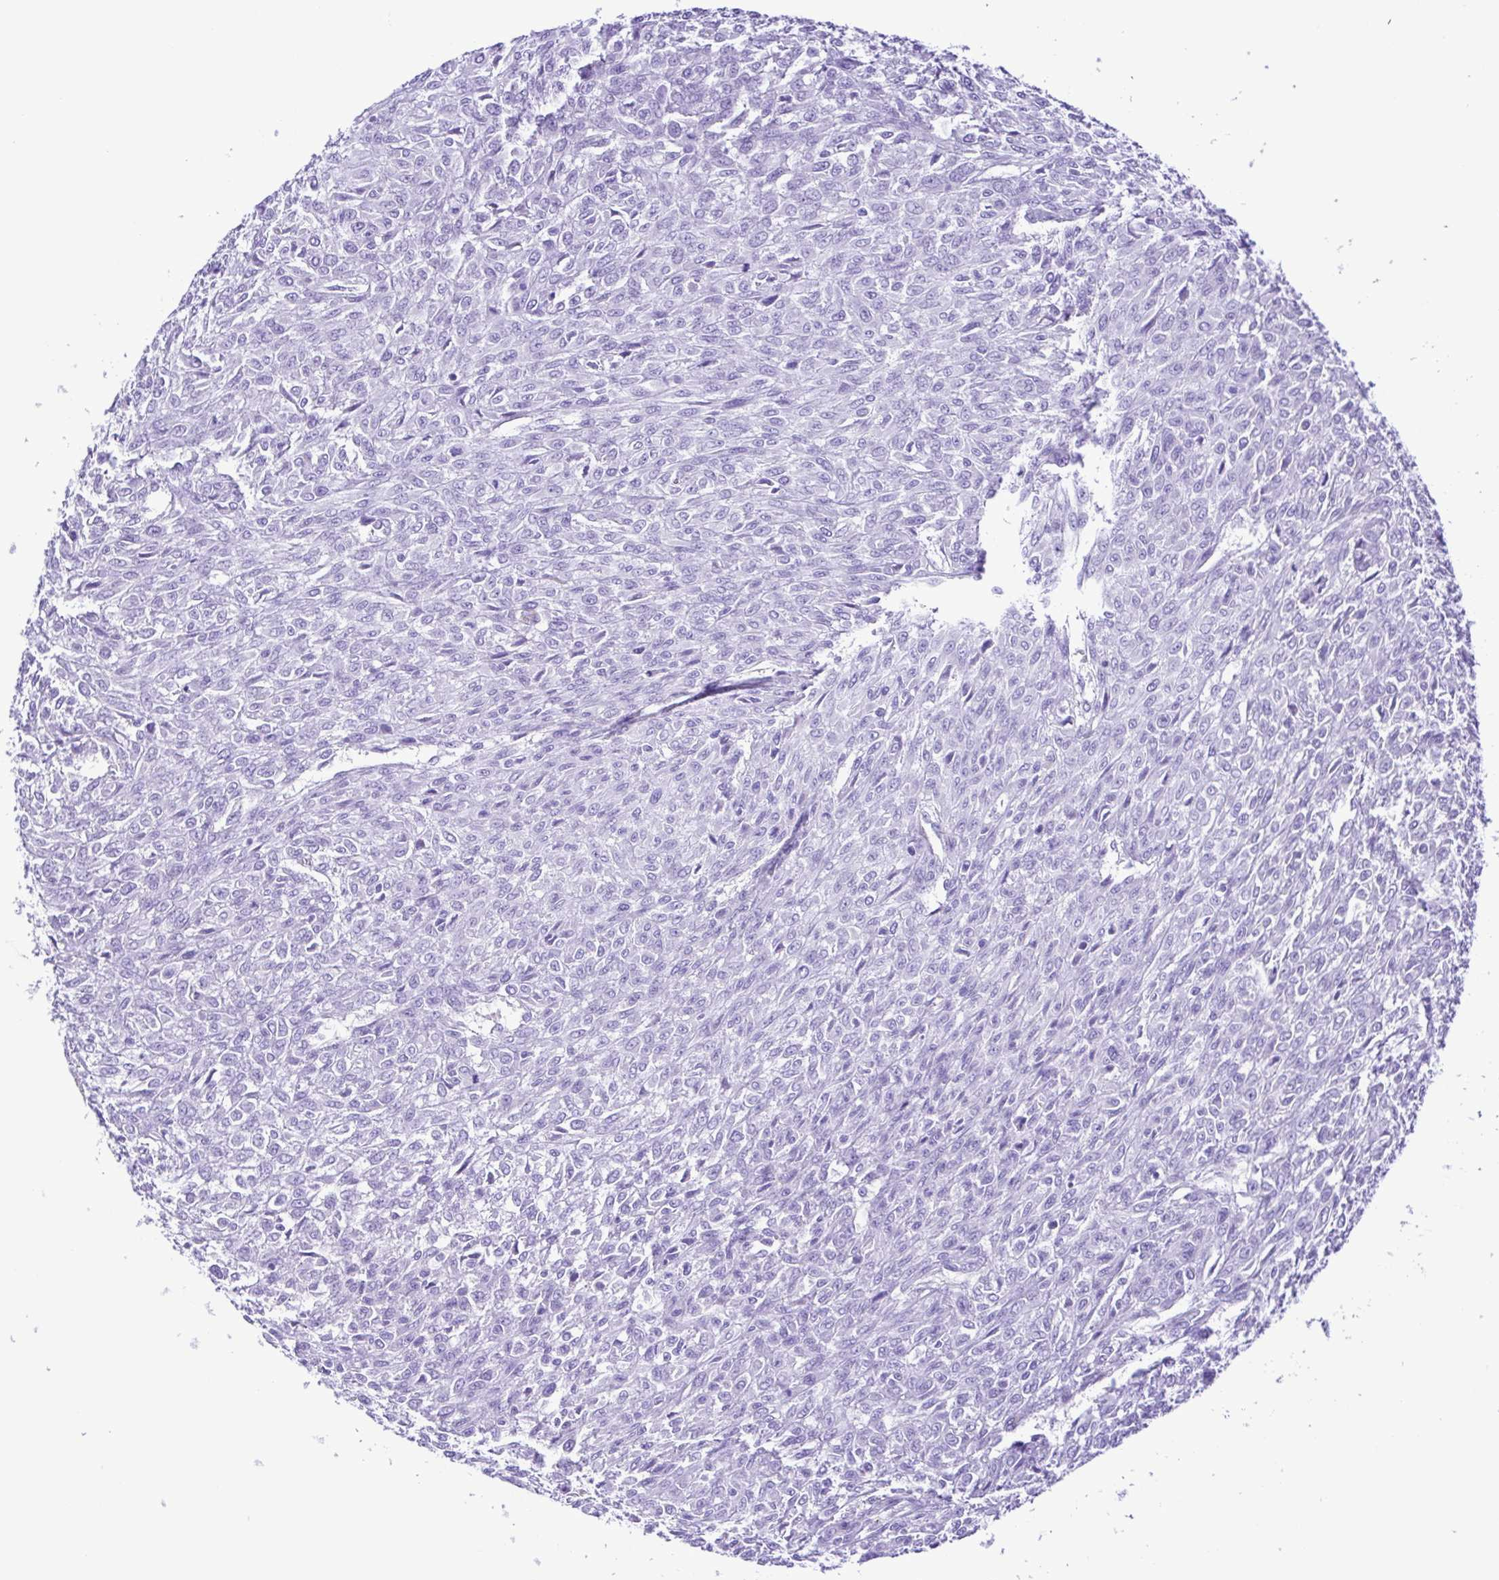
{"staining": {"intensity": "negative", "quantity": "none", "location": "none"}, "tissue": "renal cancer", "cell_type": "Tumor cells", "image_type": "cancer", "snomed": [{"axis": "morphology", "description": "Adenocarcinoma, NOS"}, {"axis": "topography", "description": "Kidney"}], "caption": "The micrograph demonstrates no staining of tumor cells in renal adenocarcinoma.", "gene": "SYT1", "patient": {"sex": "male", "age": 58}}